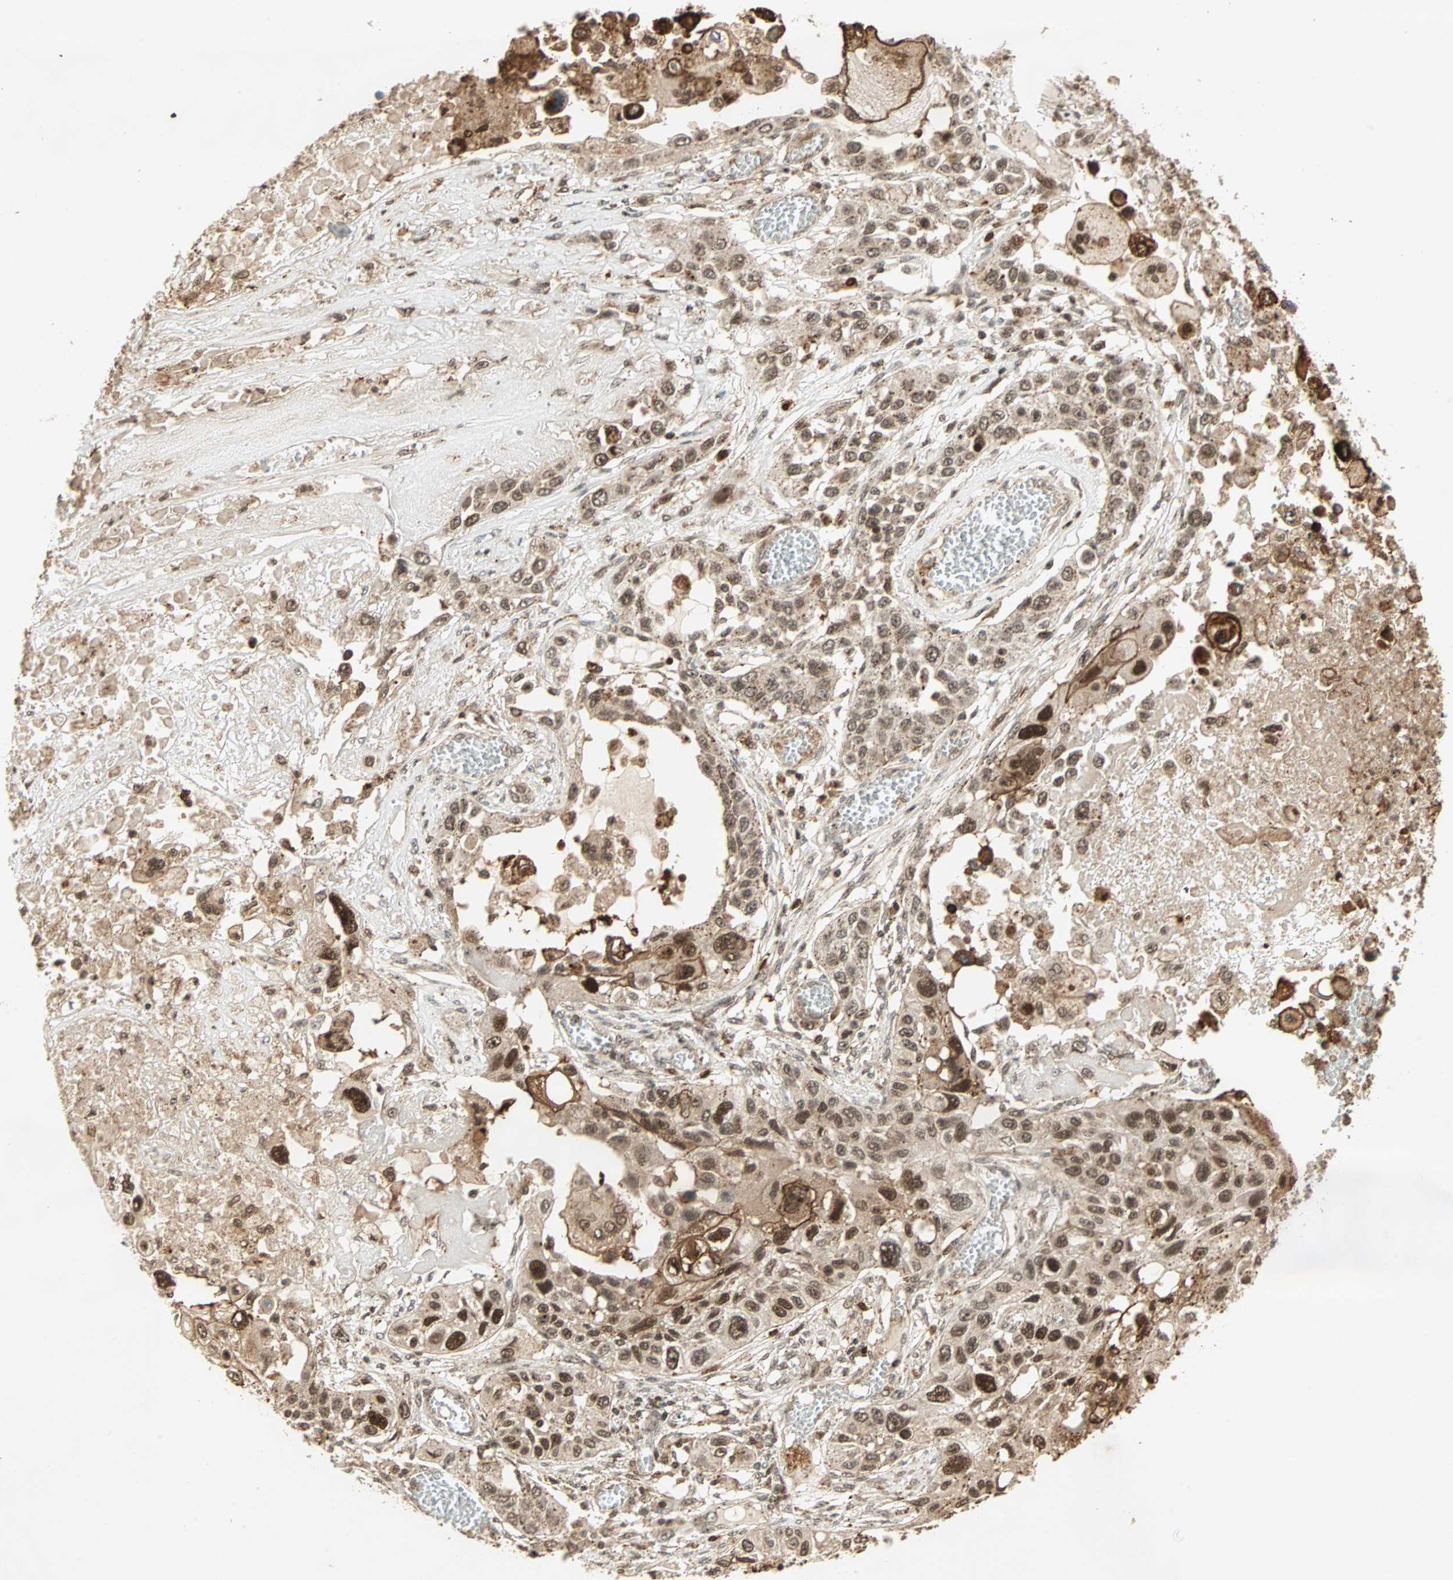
{"staining": {"intensity": "moderate", "quantity": ">75%", "location": "cytoplasmic/membranous,nuclear"}, "tissue": "lung cancer", "cell_type": "Tumor cells", "image_type": "cancer", "snomed": [{"axis": "morphology", "description": "Squamous cell carcinoma, NOS"}, {"axis": "topography", "description": "Lung"}], "caption": "Immunohistochemical staining of lung cancer (squamous cell carcinoma) shows medium levels of moderate cytoplasmic/membranous and nuclear protein expression in approximately >75% of tumor cells.", "gene": "ZBED9", "patient": {"sex": "male", "age": 71}}